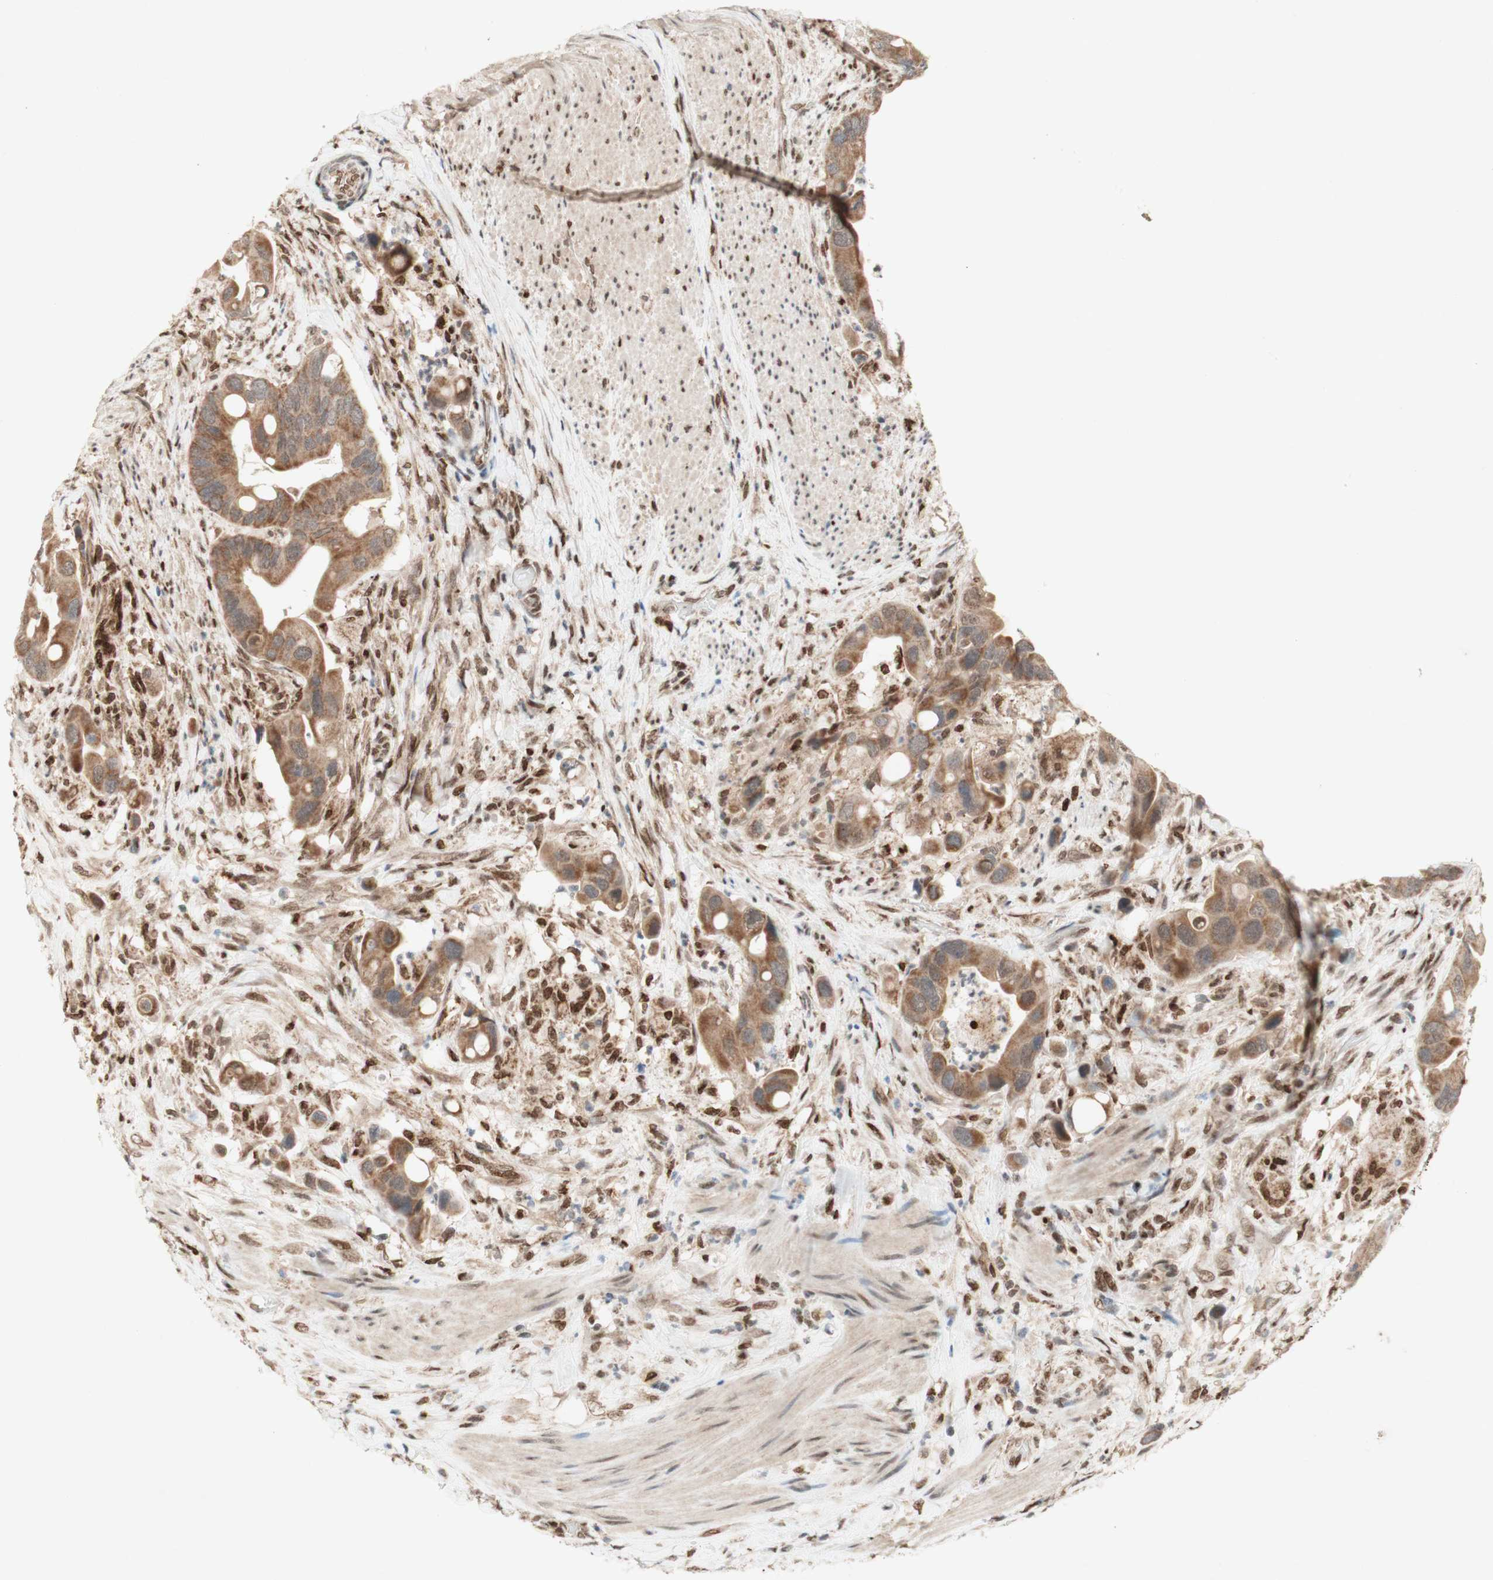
{"staining": {"intensity": "weak", "quantity": ">75%", "location": "cytoplasmic/membranous"}, "tissue": "colorectal cancer", "cell_type": "Tumor cells", "image_type": "cancer", "snomed": [{"axis": "morphology", "description": "Adenocarcinoma, NOS"}, {"axis": "topography", "description": "Rectum"}], "caption": "Human colorectal cancer stained with a protein marker reveals weak staining in tumor cells.", "gene": "DNMT3A", "patient": {"sex": "female", "age": 57}}